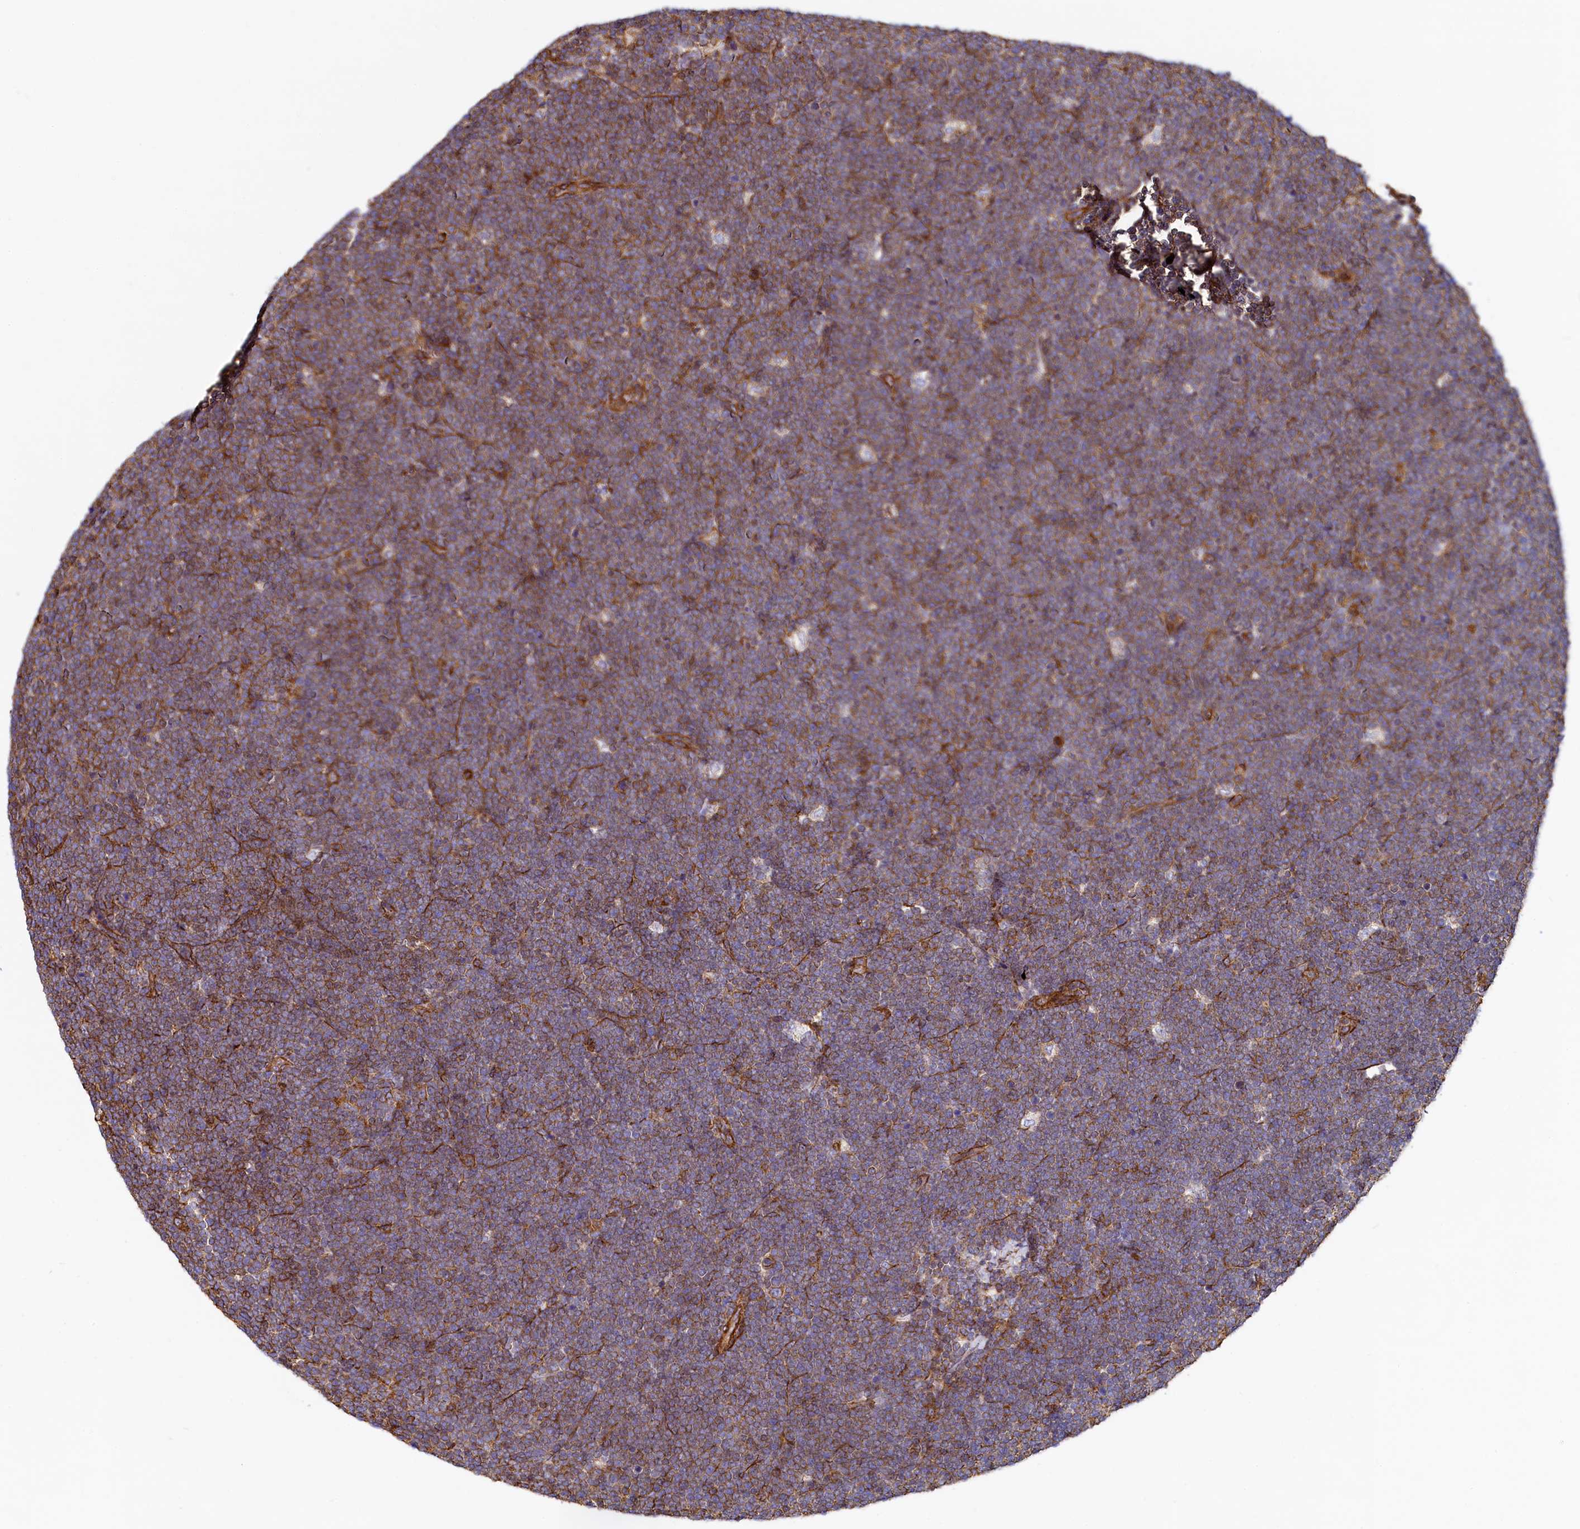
{"staining": {"intensity": "moderate", "quantity": ">75%", "location": "cytoplasmic/membranous"}, "tissue": "lymphoma", "cell_type": "Tumor cells", "image_type": "cancer", "snomed": [{"axis": "morphology", "description": "Malignant lymphoma, non-Hodgkin's type, High grade"}, {"axis": "topography", "description": "Lymph node"}], "caption": "This is an image of immunohistochemistry staining of lymphoma, which shows moderate positivity in the cytoplasmic/membranous of tumor cells.", "gene": "THBS1", "patient": {"sex": "male", "age": 13}}